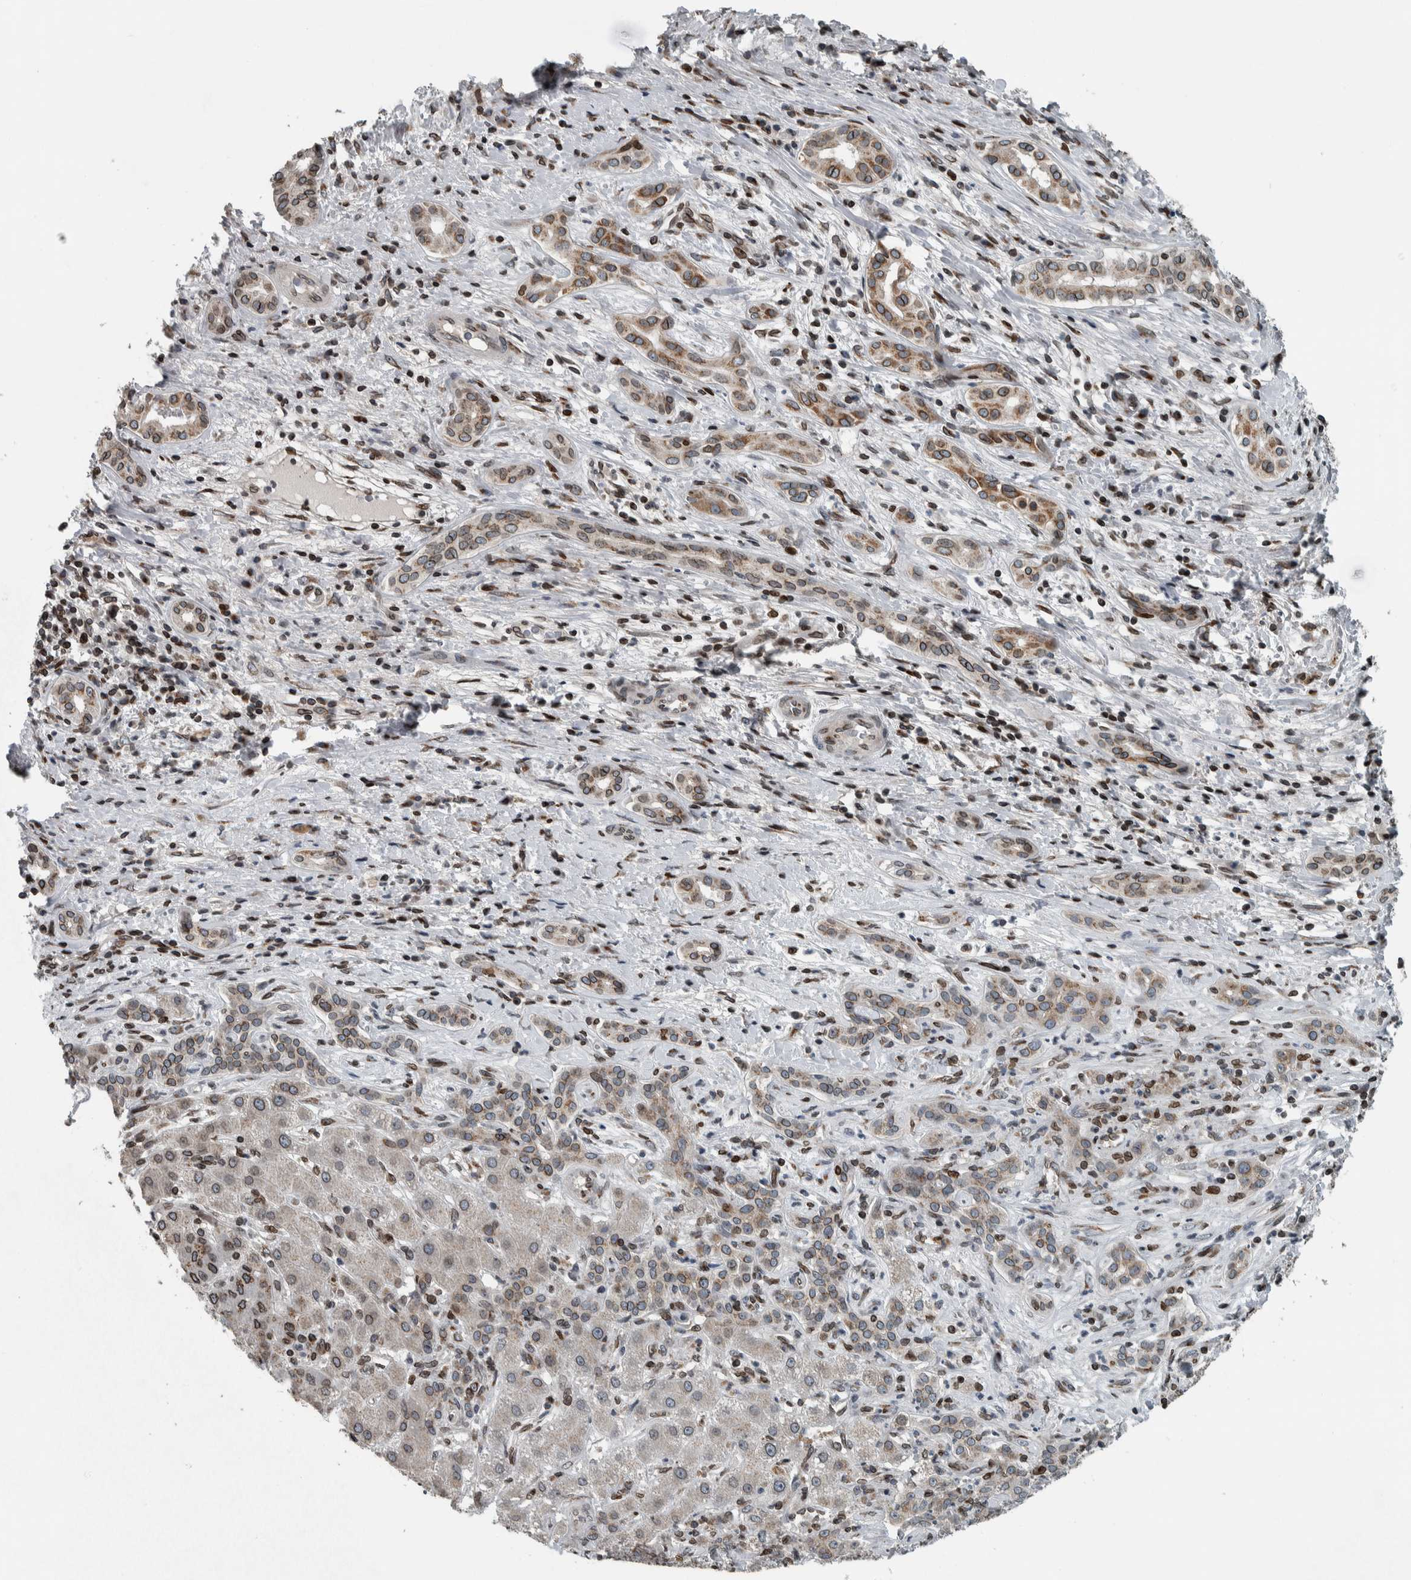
{"staining": {"intensity": "moderate", "quantity": ">75%", "location": "cytoplasmic/membranous,nuclear"}, "tissue": "liver cancer", "cell_type": "Tumor cells", "image_type": "cancer", "snomed": [{"axis": "morphology", "description": "Carcinoma, Hepatocellular, NOS"}, {"axis": "topography", "description": "Liver"}], "caption": "Hepatocellular carcinoma (liver) stained for a protein (brown) exhibits moderate cytoplasmic/membranous and nuclear positive positivity in approximately >75% of tumor cells.", "gene": "FAM135B", "patient": {"sex": "male", "age": 65}}